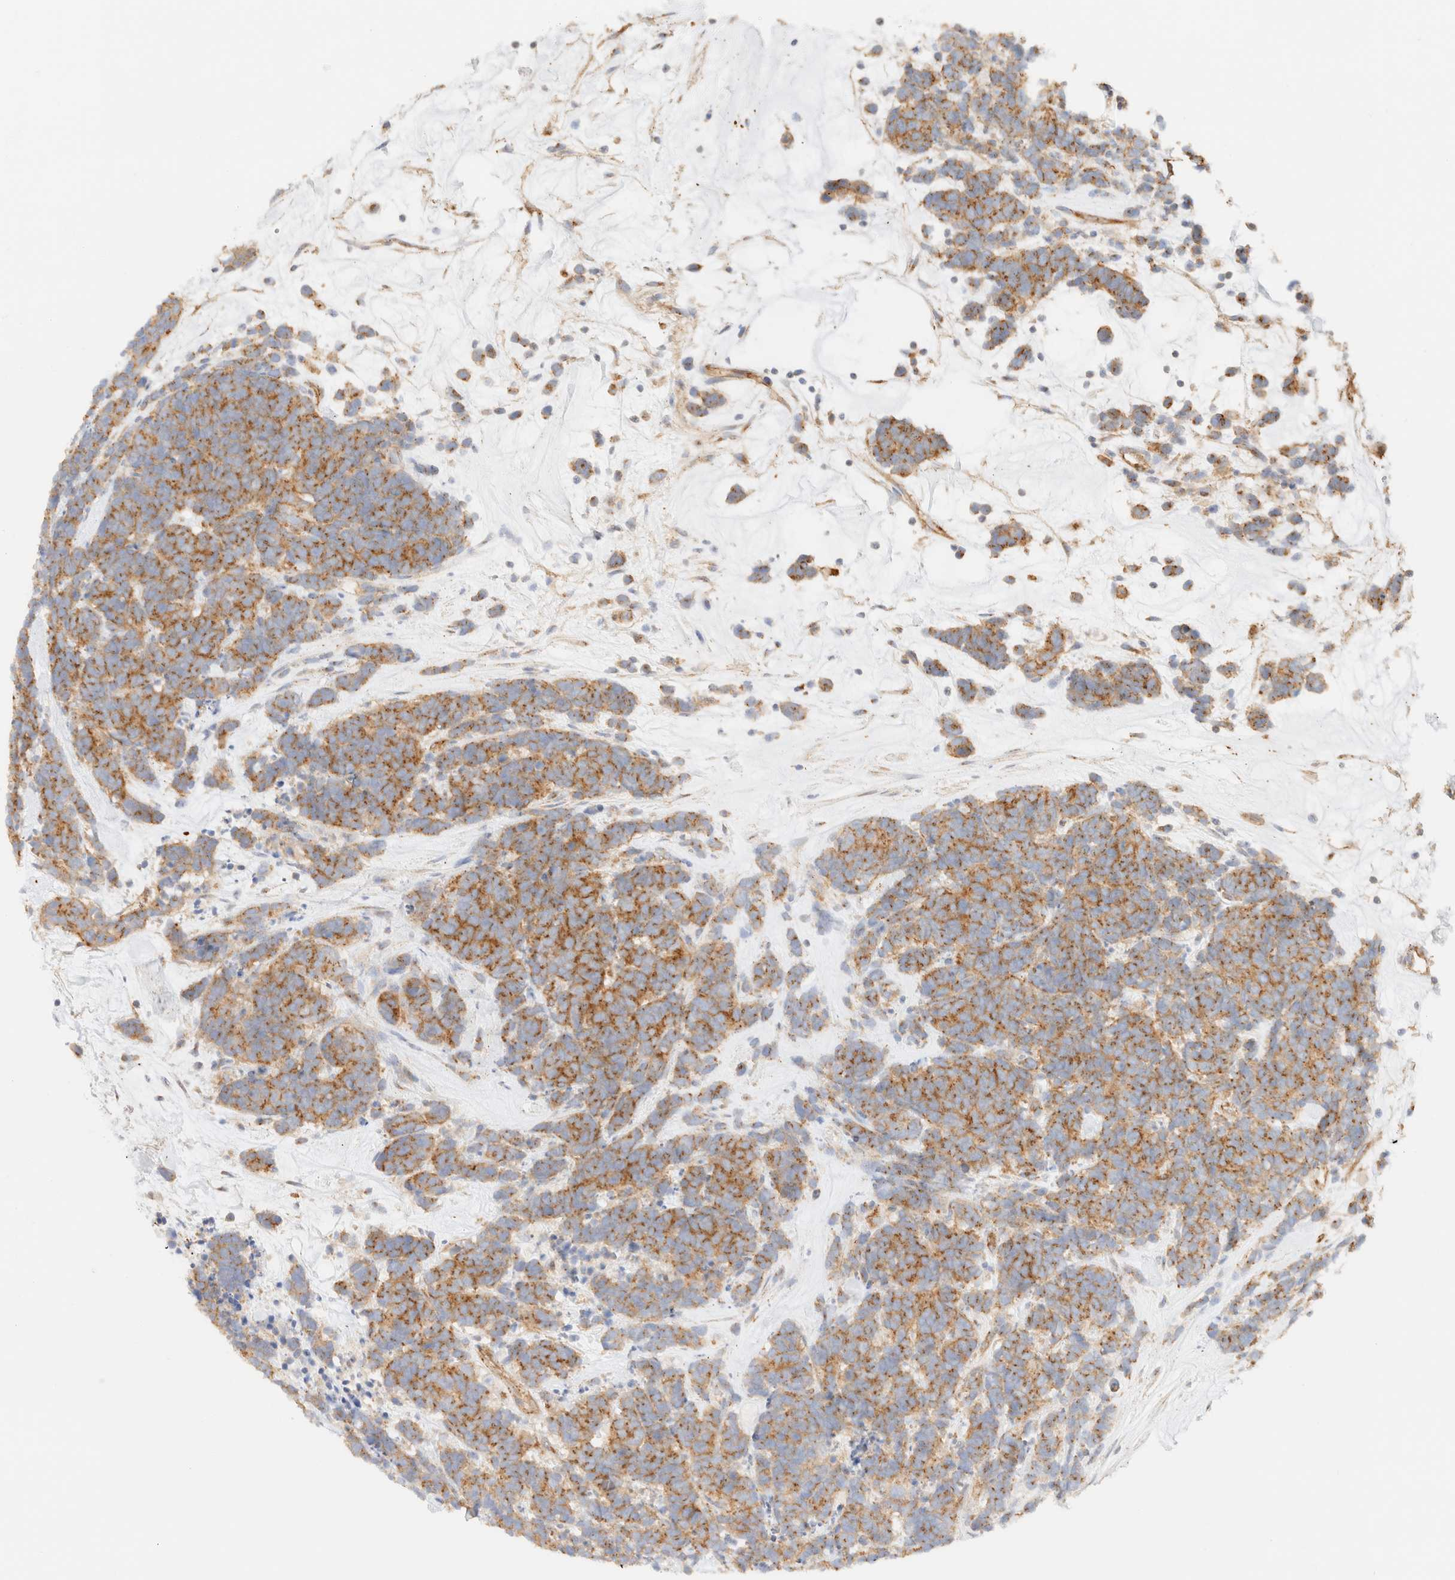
{"staining": {"intensity": "moderate", "quantity": ">75%", "location": "cytoplasmic/membranous"}, "tissue": "carcinoid", "cell_type": "Tumor cells", "image_type": "cancer", "snomed": [{"axis": "morphology", "description": "Carcinoma, NOS"}, {"axis": "morphology", "description": "Carcinoid, malignant, NOS"}, {"axis": "topography", "description": "Urinary bladder"}], "caption": "About >75% of tumor cells in human carcinoma reveal moderate cytoplasmic/membranous protein expression as visualized by brown immunohistochemical staining.", "gene": "MYO10", "patient": {"sex": "male", "age": 57}}